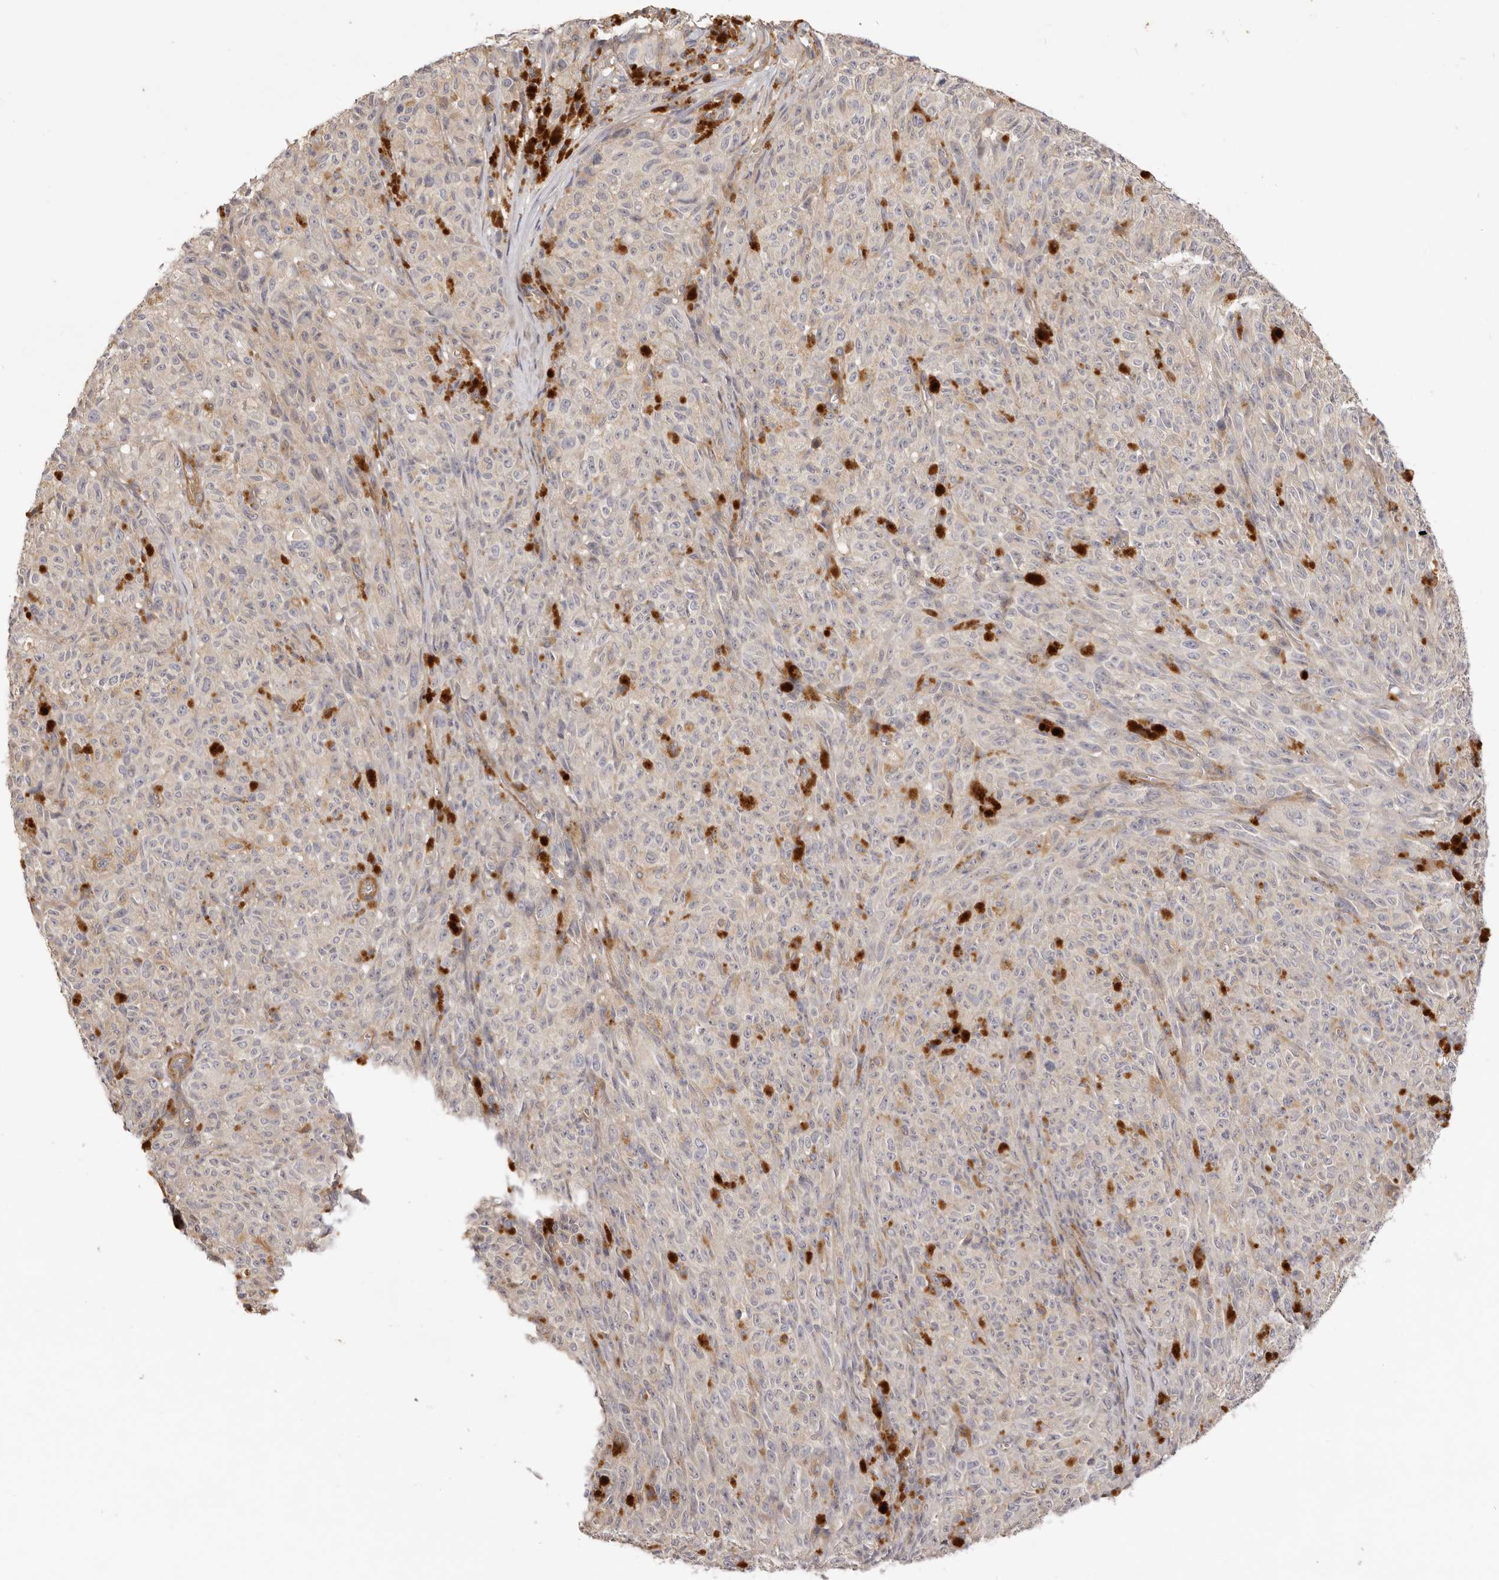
{"staining": {"intensity": "negative", "quantity": "none", "location": "none"}, "tissue": "melanoma", "cell_type": "Tumor cells", "image_type": "cancer", "snomed": [{"axis": "morphology", "description": "Malignant melanoma, NOS"}, {"axis": "topography", "description": "Skin"}], "caption": "The micrograph displays no significant staining in tumor cells of malignant melanoma.", "gene": "ADAMTS9", "patient": {"sex": "female", "age": 82}}